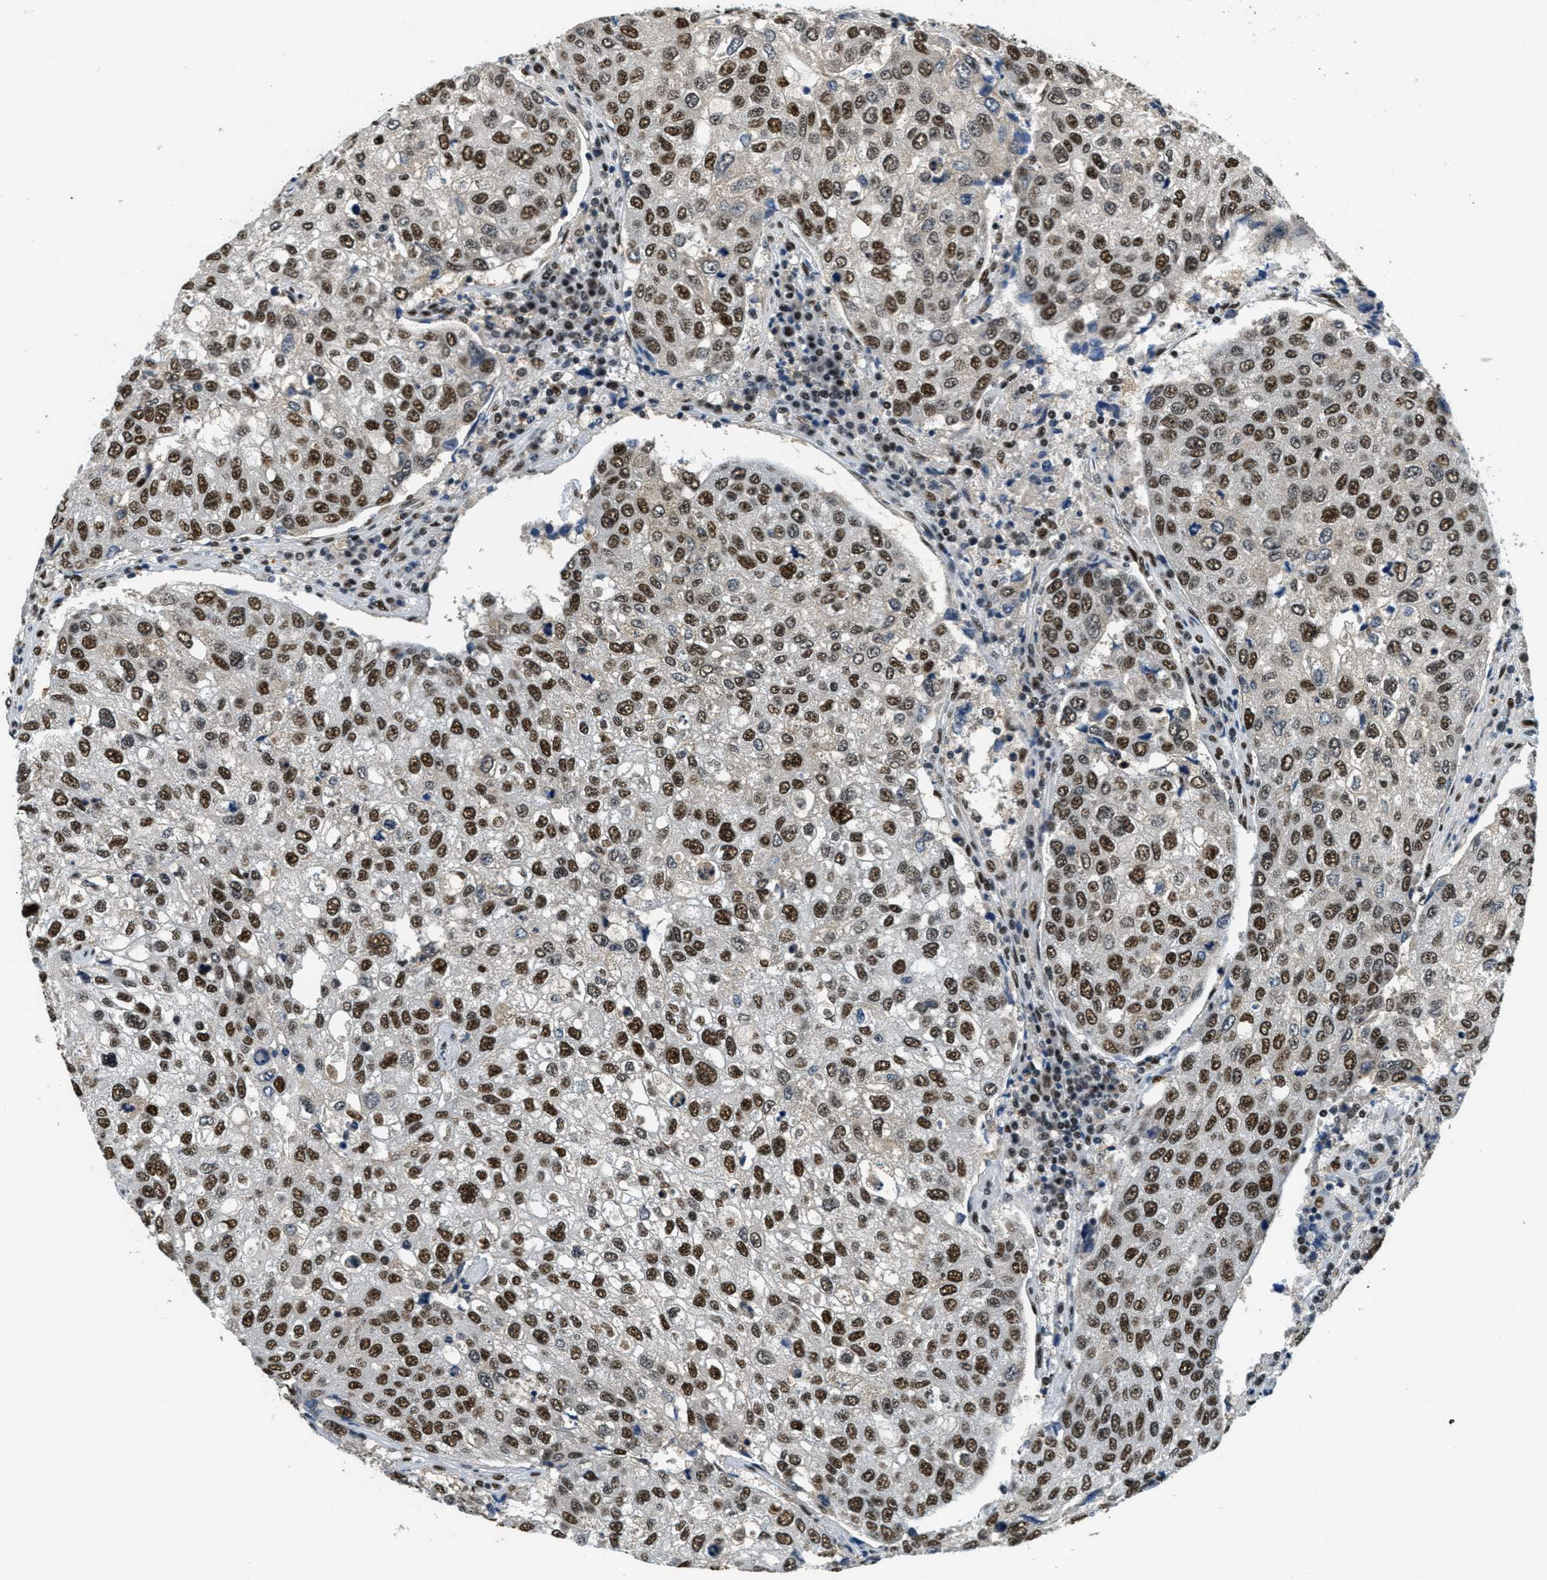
{"staining": {"intensity": "strong", "quantity": ">75%", "location": "nuclear"}, "tissue": "urothelial cancer", "cell_type": "Tumor cells", "image_type": "cancer", "snomed": [{"axis": "morphology", "description": "Urothelial carcinoma, High grade"}, {"axis": "topography", "description": "Lymph node"}, {"axis": "topography", "description": "Urinary bladder"}], "caption": "The immunohistochemical stain highlights strong nuclear staining in tumor cells of urothelial cancer tissue. Nuclei are stained in blue.", "gene": "SSB", "patient": {"sex": "male", "age": 51}}